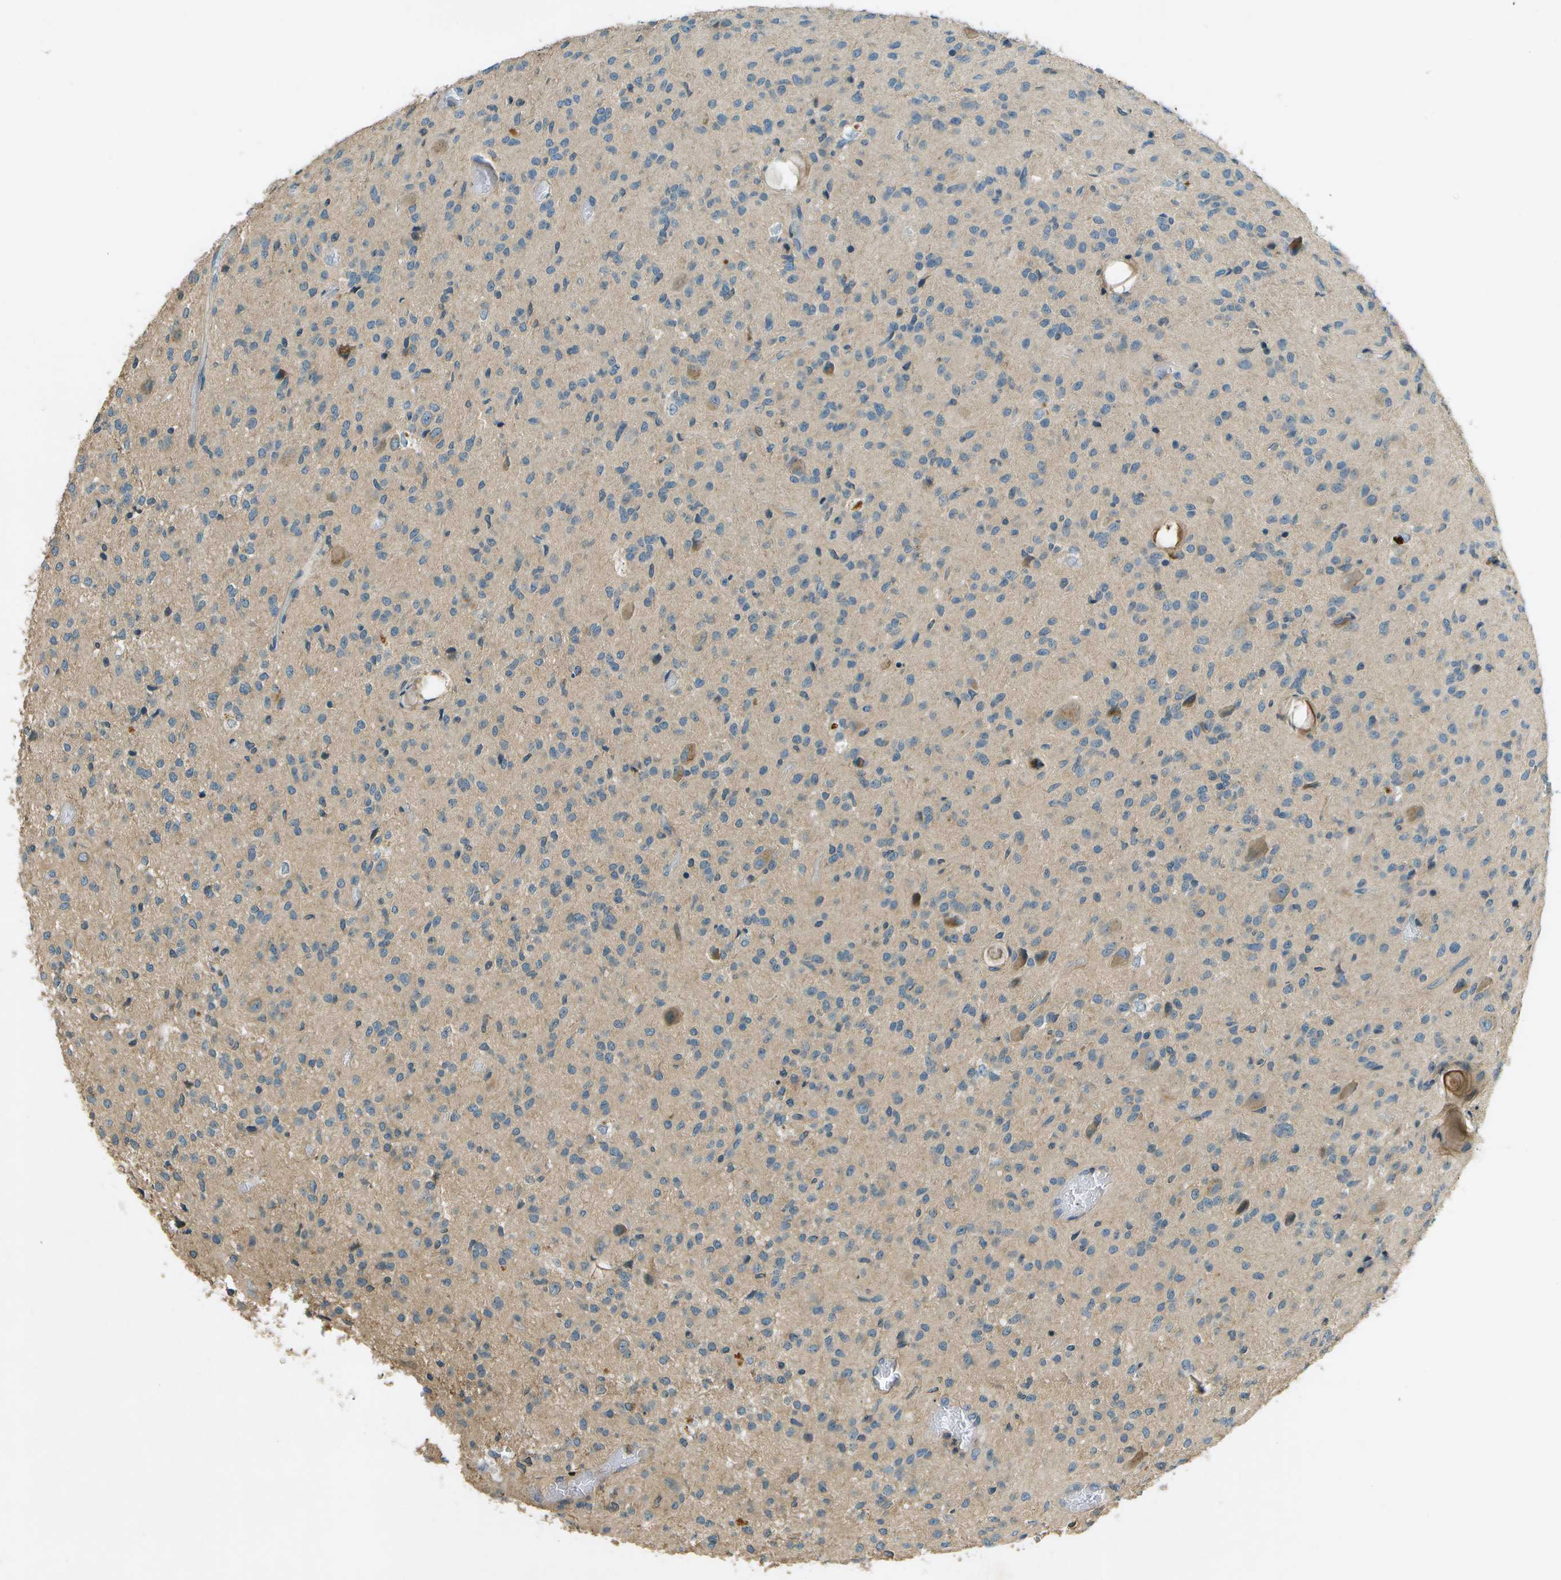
{"staining": {"intensity": "moderate", "quantity": "<25%", "location": "cytoplasmic/membranous"}, "tissue": "glioma", "cell_type": "Tumor cells", "image_type": "cancer", "snomed": [{"axis": "morphology", "description": "Glioma, malignant, High grade"}, {"axis": "topography", "description": "Brain"}], "caption": "Immunohistochemistry micrograph of neoplastic tissue: human malignant glioma (high-grade) stained using IHC shows low levels of moderate protein expression localized specifically in the cytoplasmic/membranous of tumor cells, appearing as a cytoplasmic/membranous brown color.", "gene": "NUDT4", "patient": {"sex": "female", "age": 59}}